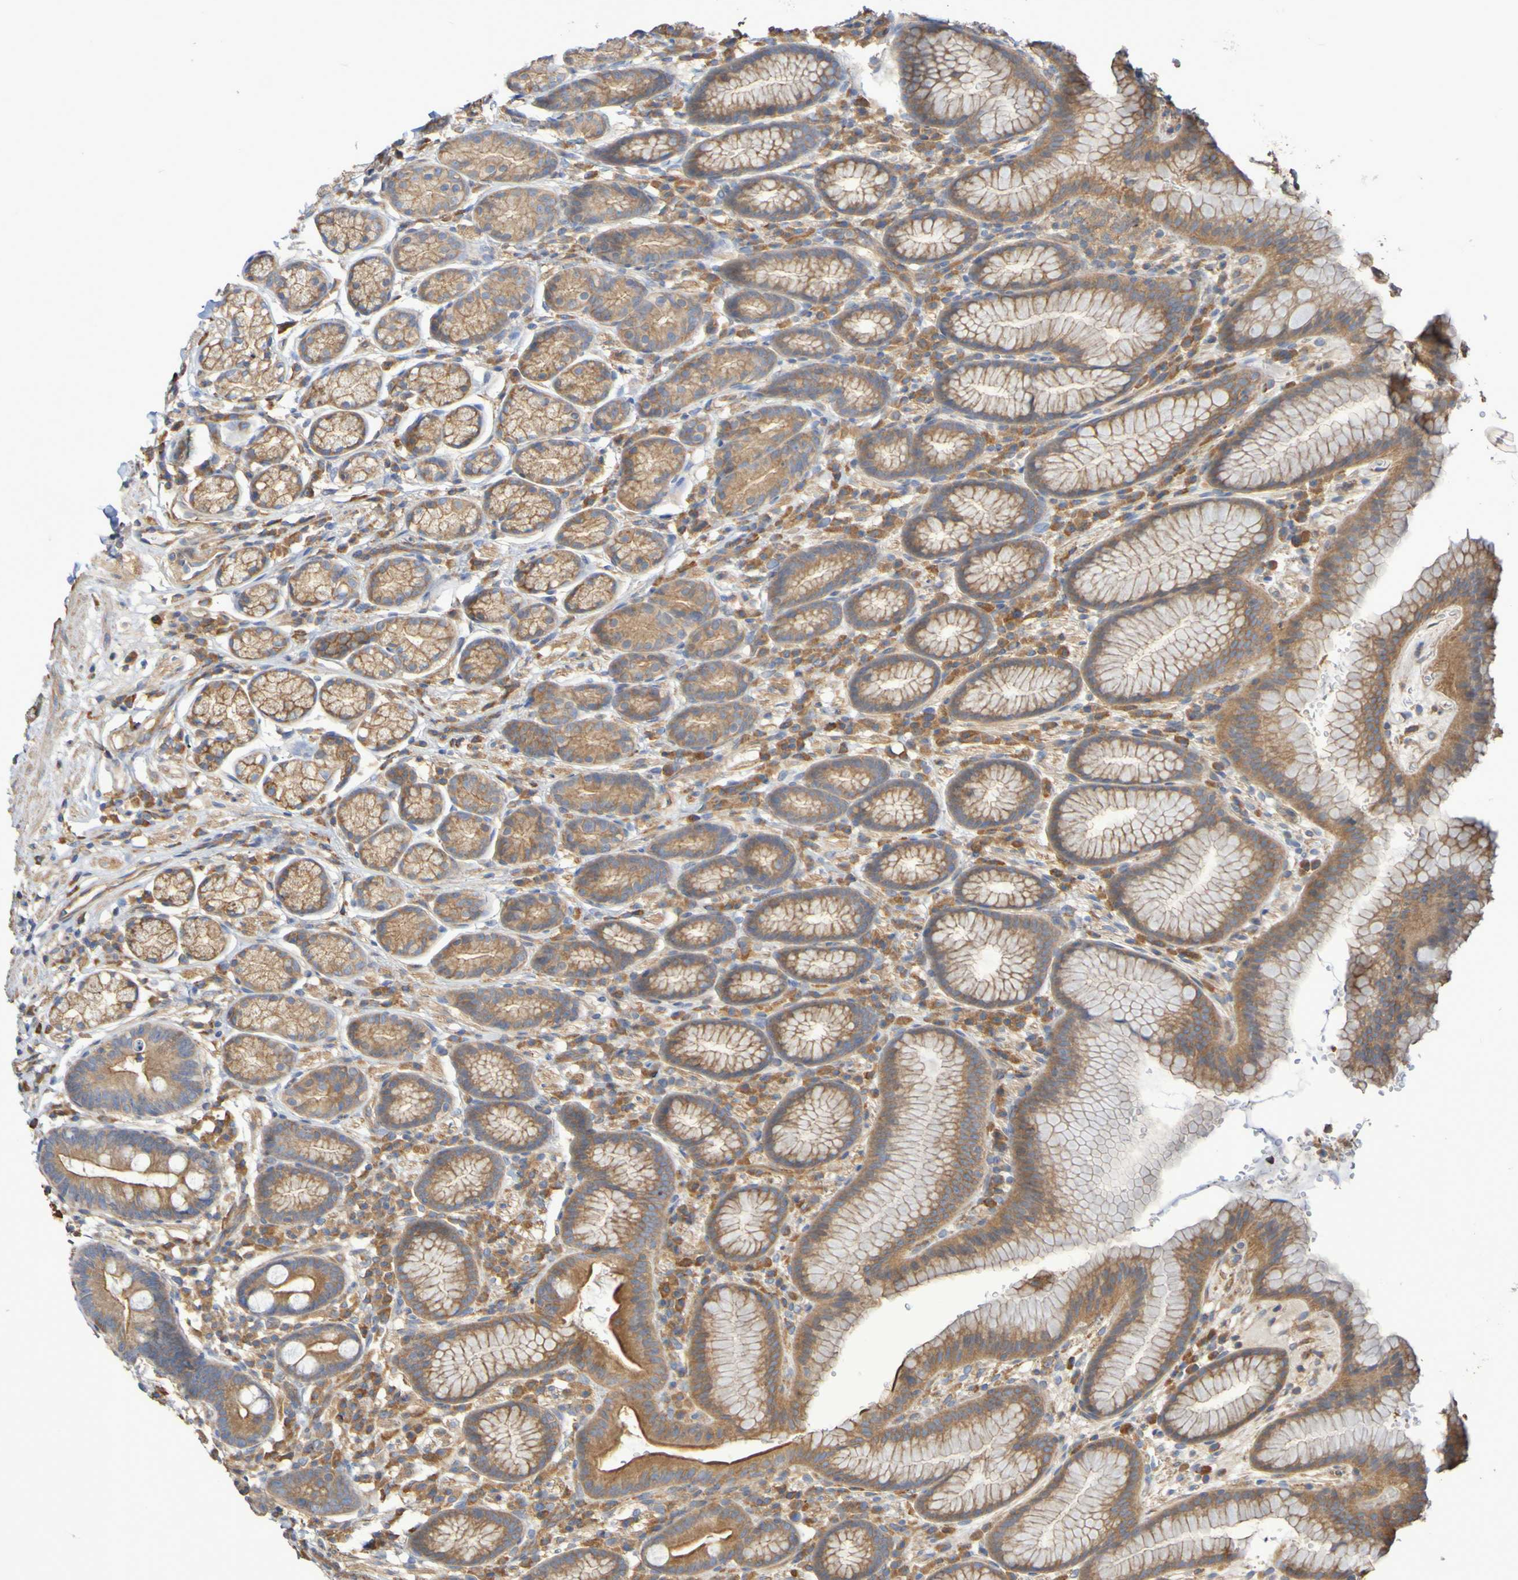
{"staining": {"intensity": "moderate", "quantity": ">75%", "location": "cytoplasmic/membranous"}, "tissue": "stomach", "cell_type": "Glandular cells", "image_type": "normal", "snomed": [{"axis": "morphology", "description": "Normal tissue, NOS"}, {"axis": "topography", "description": "Stomach, lower"}], "caption": "The photomicrograph demonstrates immunohistochemical staining of benign stomach. There is moderate cytoplasmic/membranous staining is identified in about >75% of glandular cells.", "gene": "SYNJ1", "patient": {"sex": "male", "age": 52}}